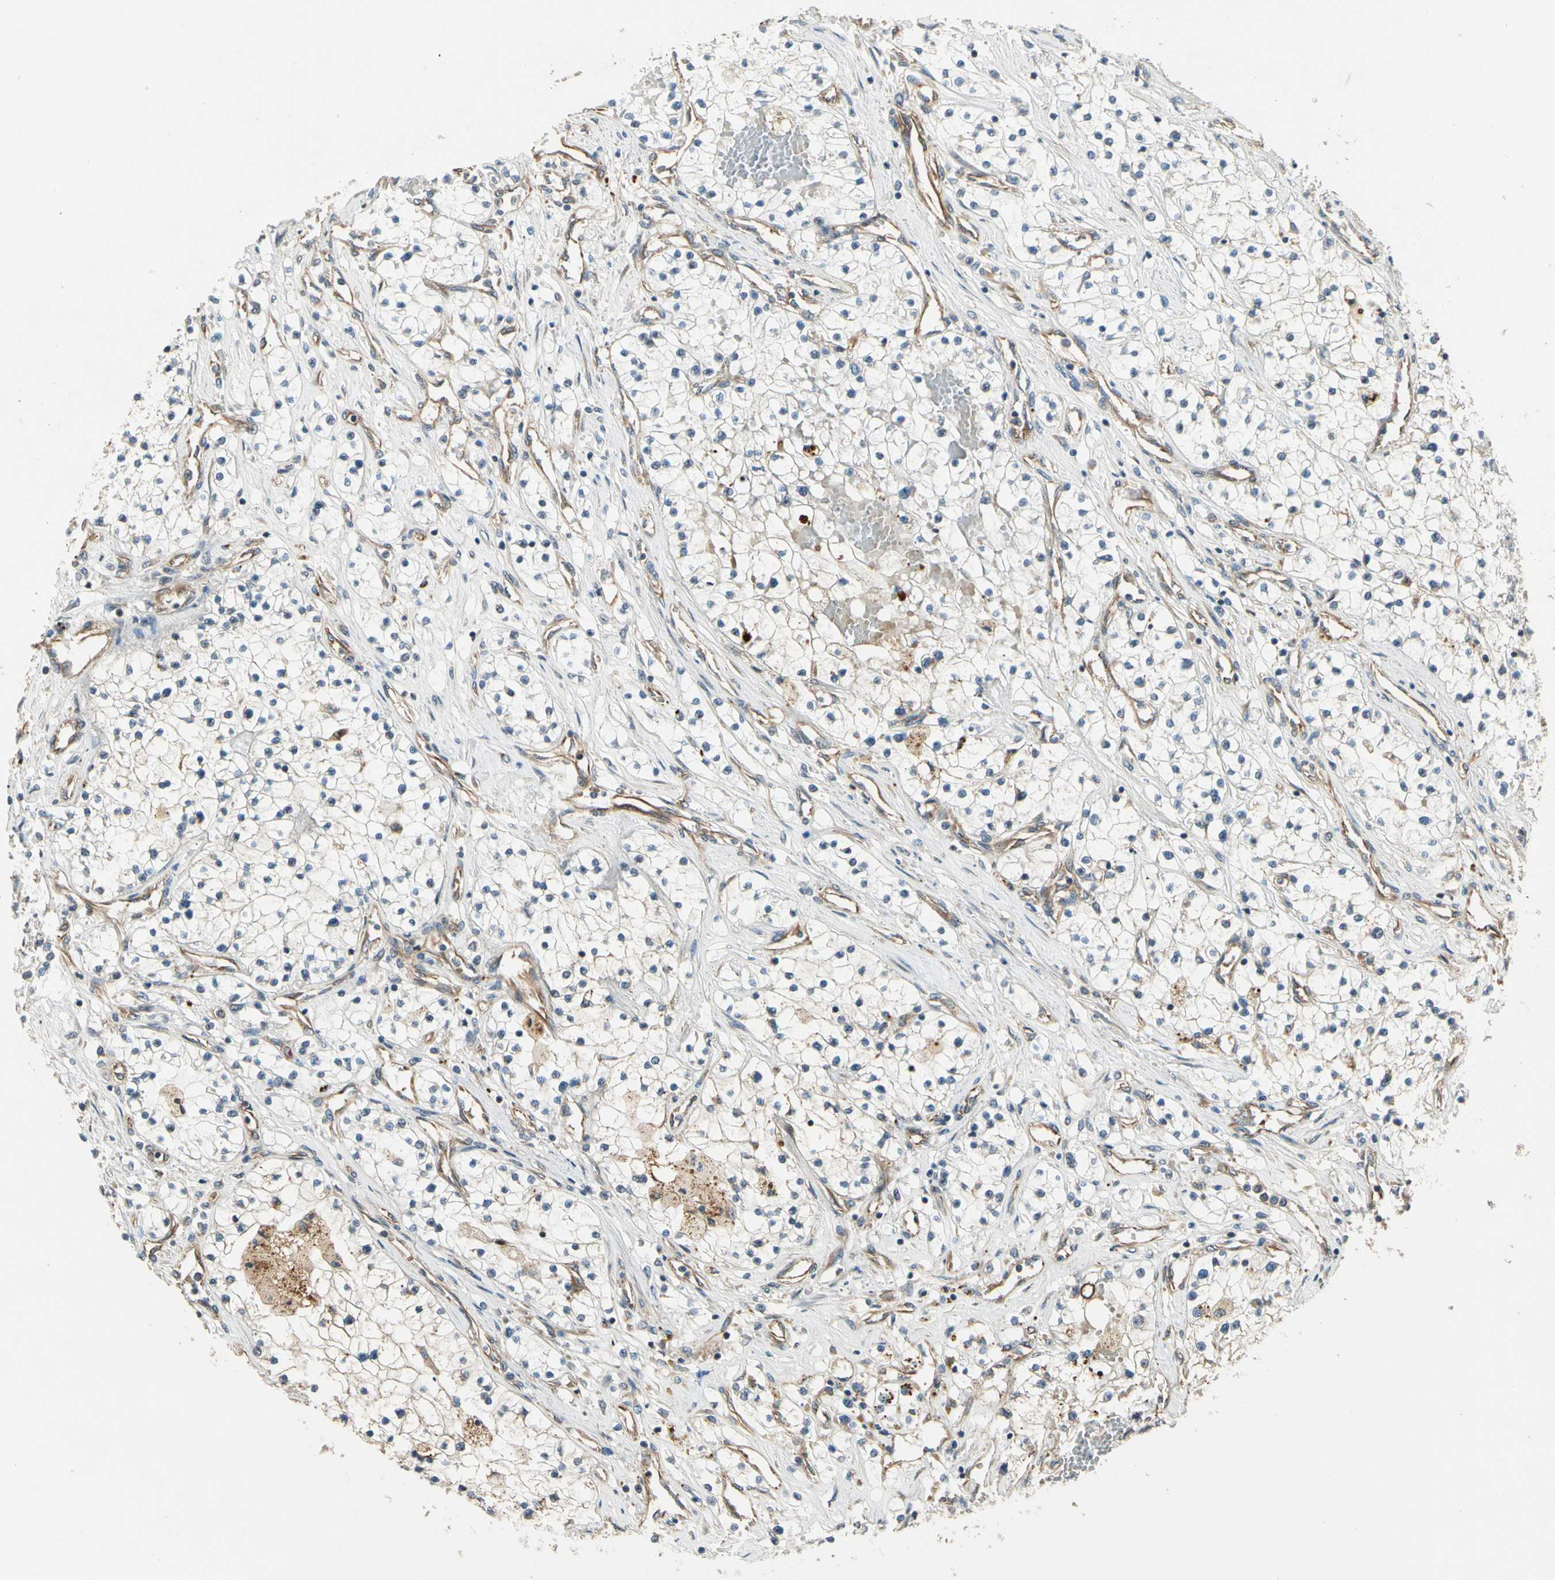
{"staining": {"intensity": "negative", "quantity": "none", "location": "none"}, "tissue": "renal cancer", "cell_type": "Tumor cells", "image_type": "cancer", "snomed": [{"axis": "morphology", "description": "Adenocarcinoma, NOS"}, {"axis": "topography", "description": "Kidney"}], "caption": "Immunohistochemical staining of human renal adenocarcinoma exhibits no significant staining in tumor cells.", "gene": "ROCK2", "patient": {"sex": "male", "age": 68}}